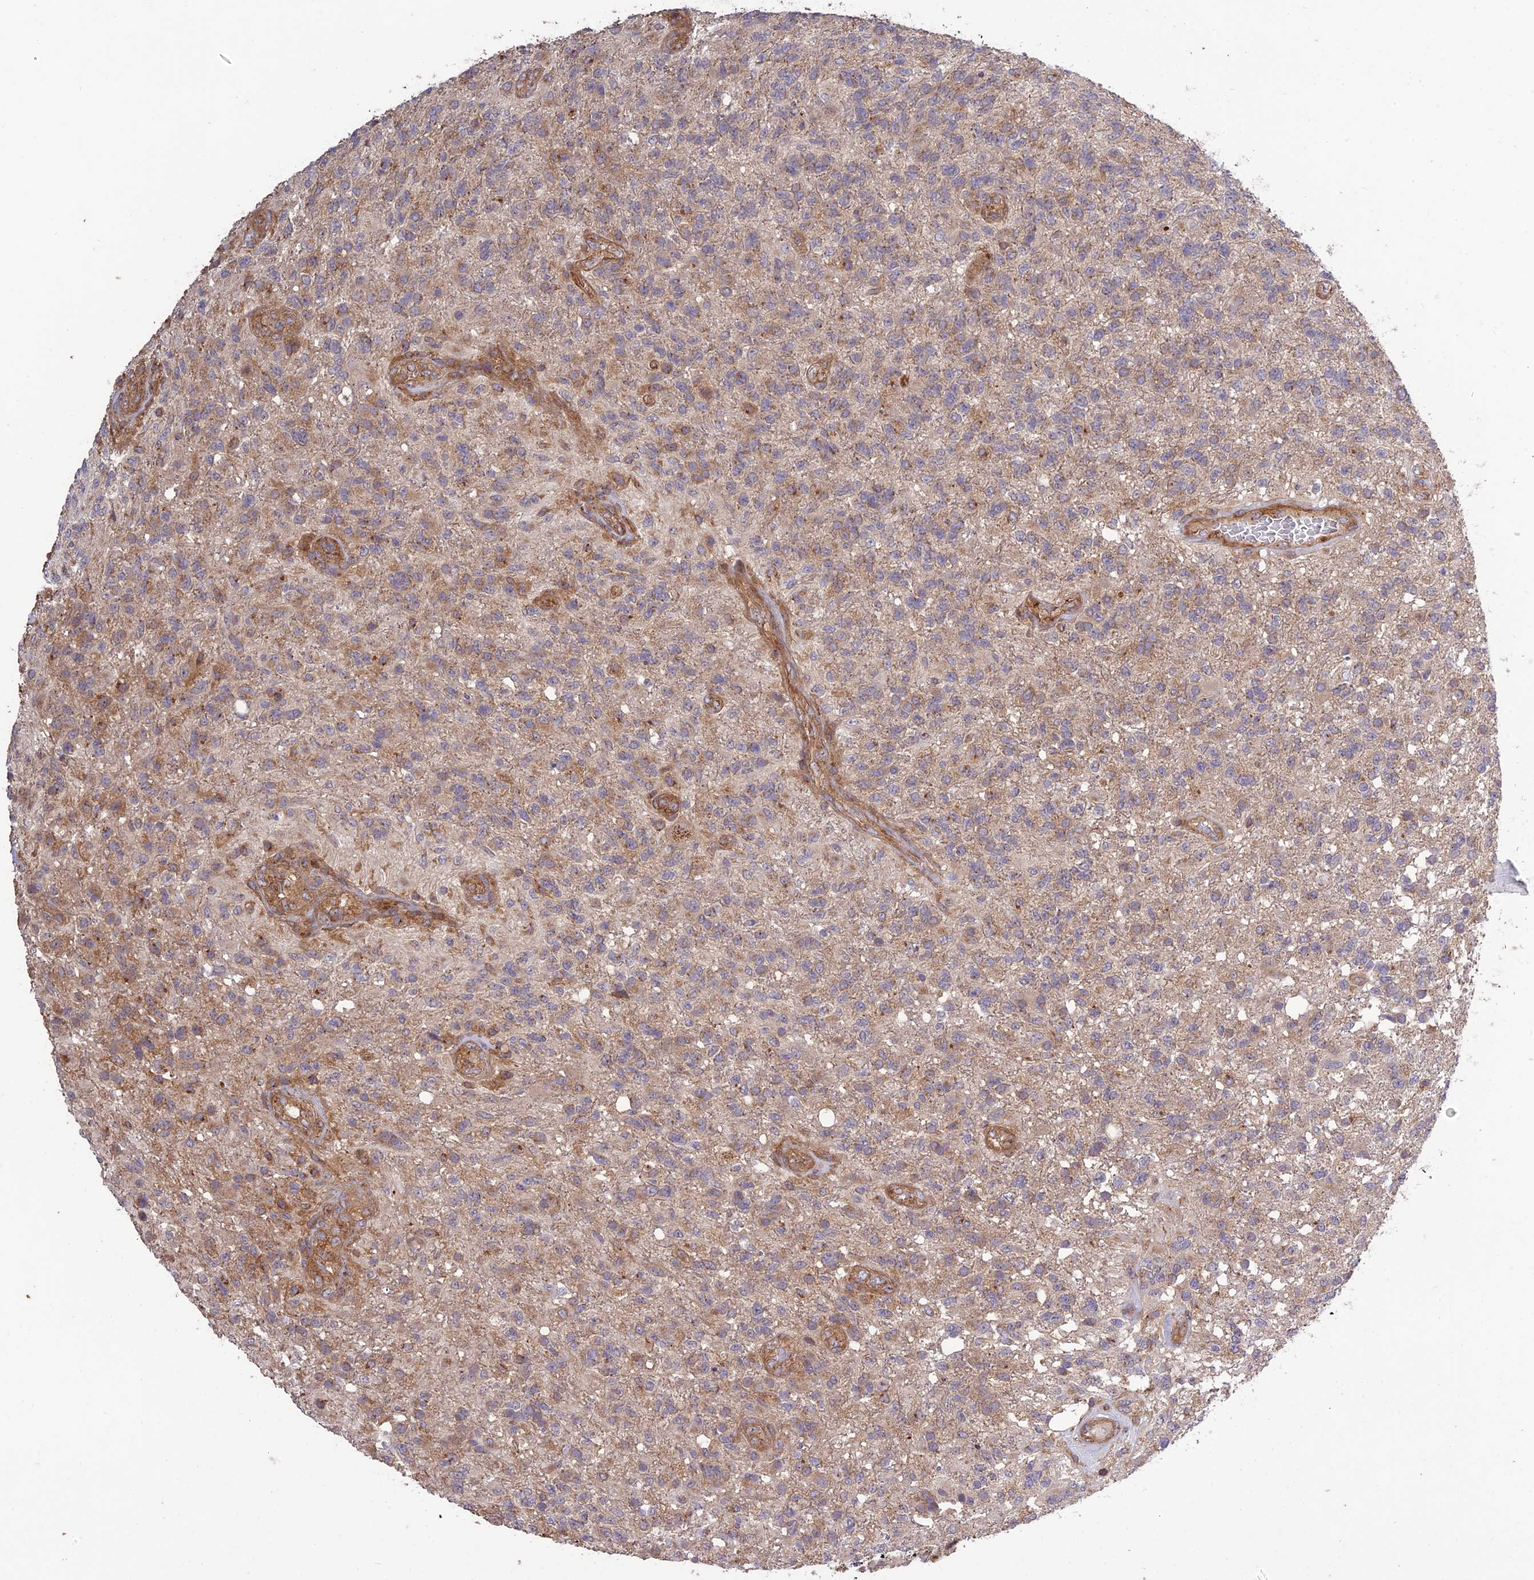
{"staining": {"intensity": "weak", "quantity": "25%-75%", "location": "cytoplasmic/membranous"}, "tissue": "glioma", "cell_type": "Tumor cells", "image_type": "cancer", "snomed": [{"axis": "morphology", "description": "Glioma, malignant, High grade"}, {"axis": "topography", "description": "Brain"}], "caption": "Human glioma stained with a brown dye exhibits weak cytoplasmic/membranous positive positivity in approximately 25%-75% of tumor cells.", "gene": "TMEM131L", "patient": {"sex": "male", "age": 56}}